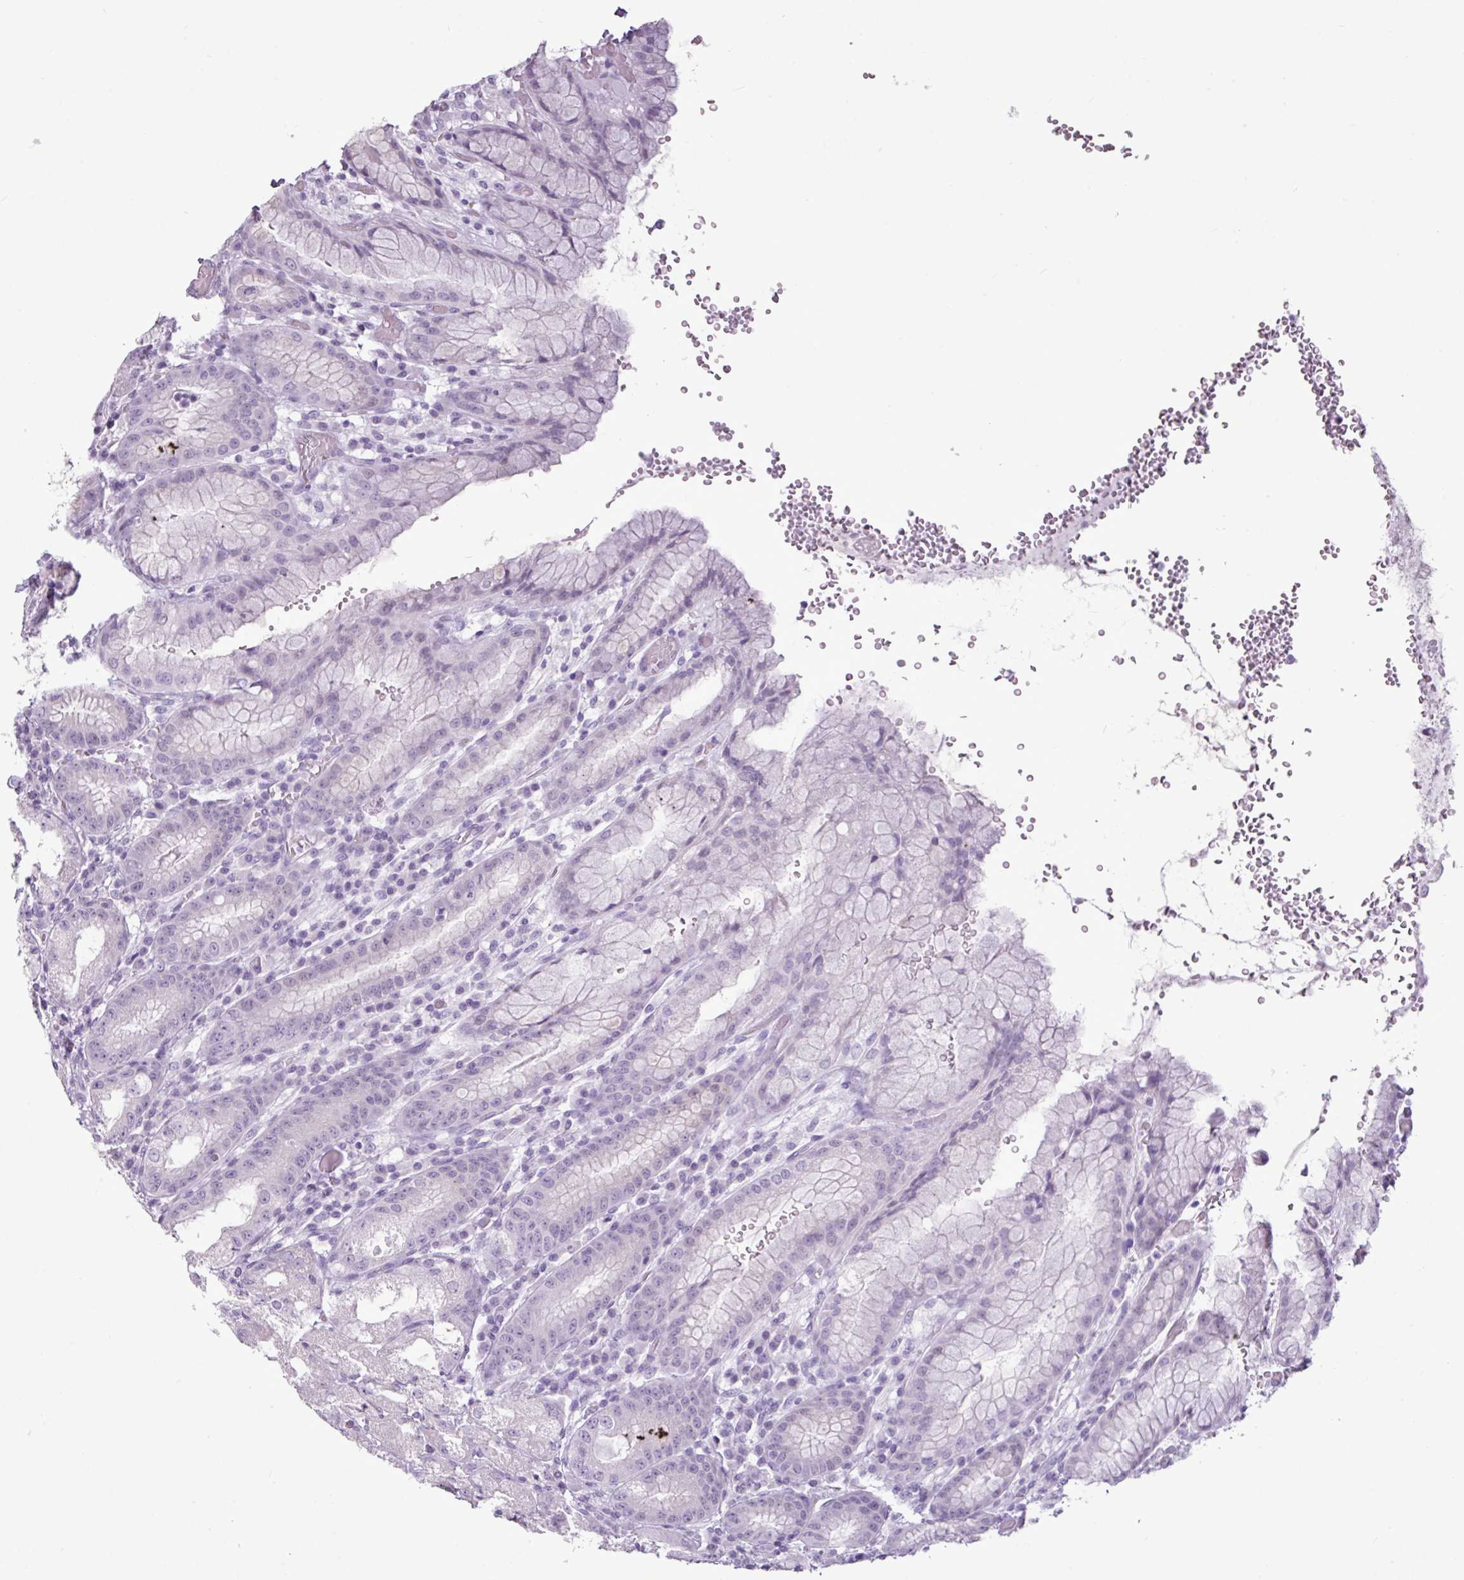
{"staining": {"intensity": "negative", "quantity": "none", "location": "none"}, "tissue": "stomach", "cell_type": "Glandular cells", "image_type": "normal", "snomed": [{"axis": "morphology", "description": "Normal tissue, NOS"}, {"axis": "topography", "description": "Stomach, upper"}], "caption": "High power microscopy micrograph of an IHC histopathology image of unremarkable stomach, revealing no significant staining in glandular cells.", "gene": "AMY2A", "patient": {"sex": "male", "age": 52}}